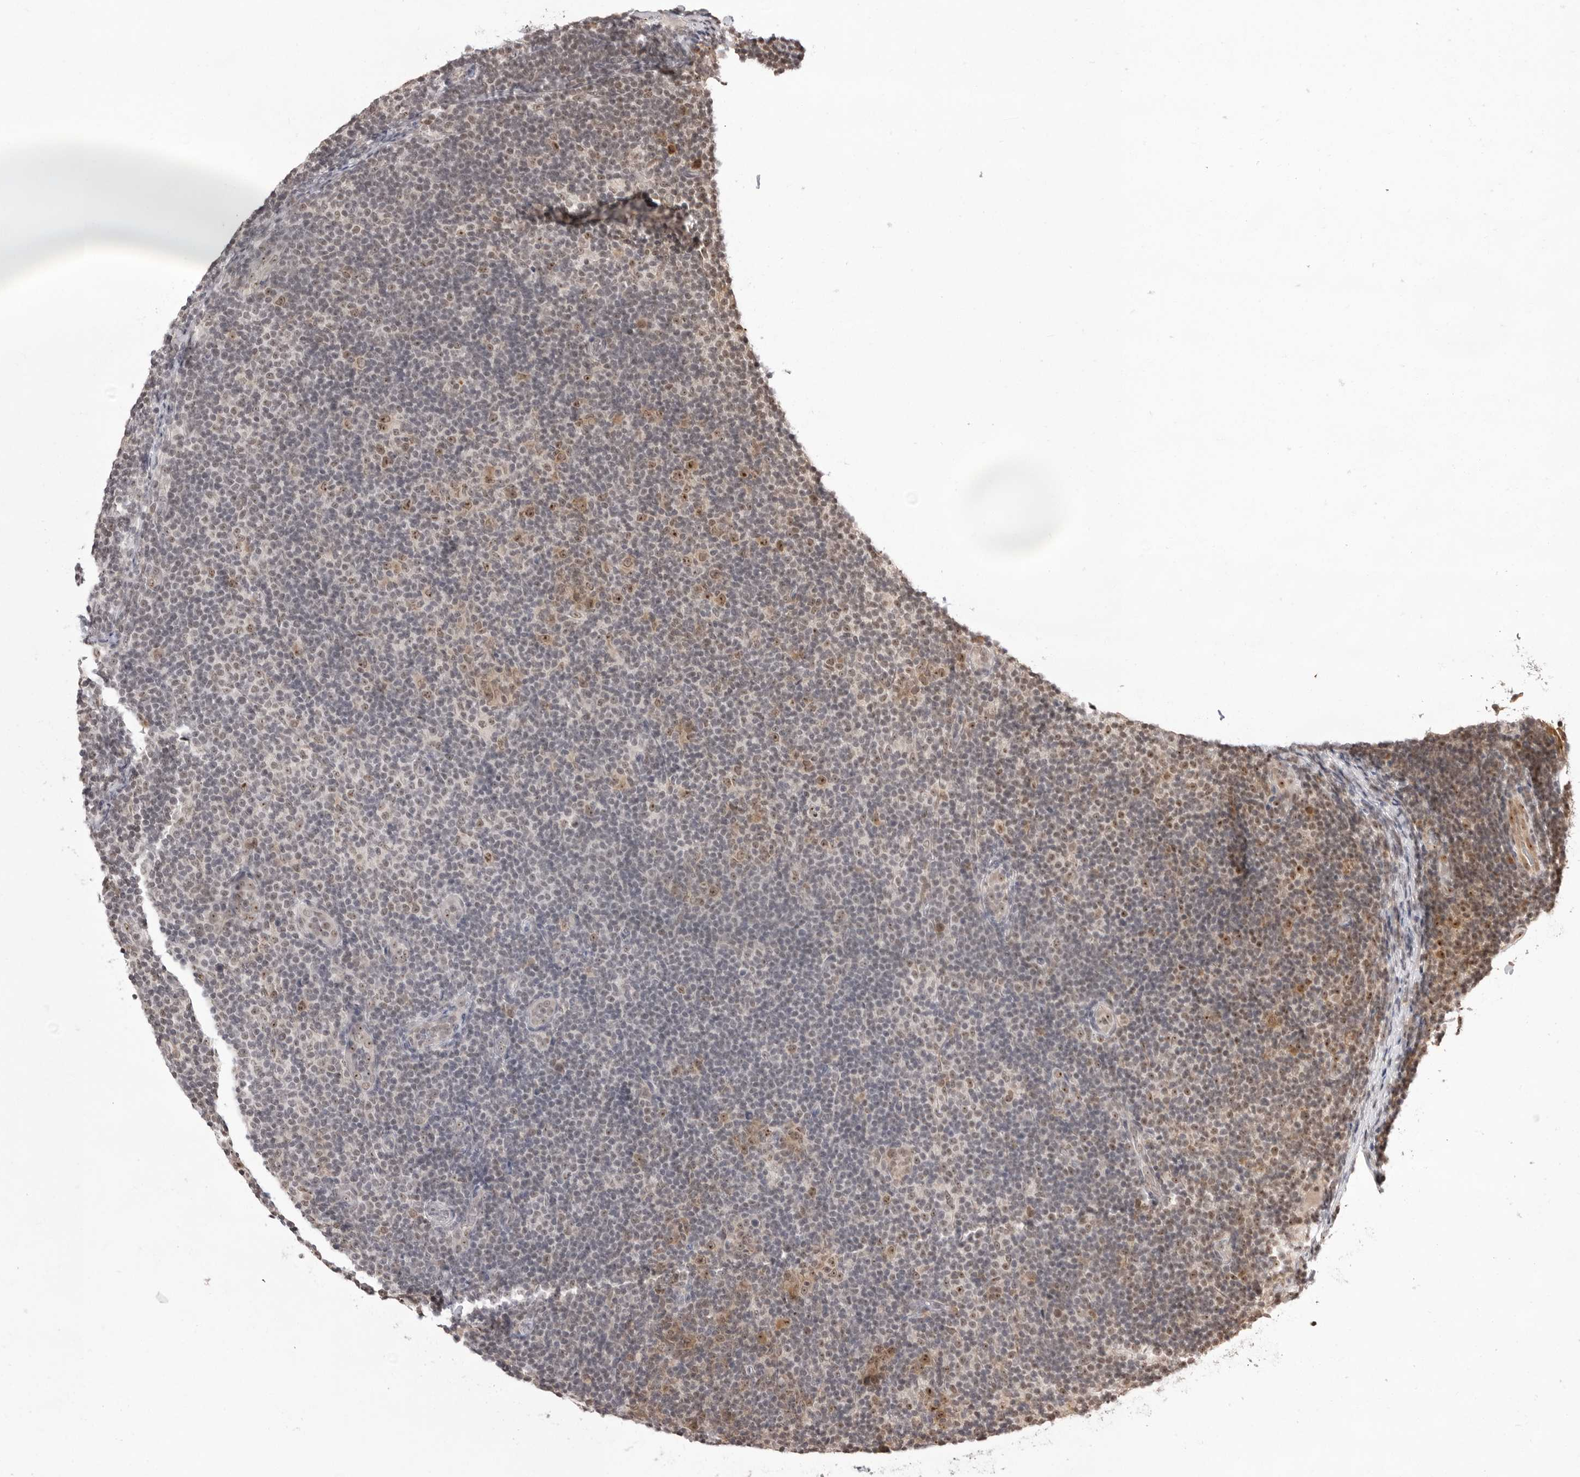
{"staining": {"intensity": "moderate", "quantity": "<25%", "location": "nuclear"}, "tissue": "lymphoma", "cell_type": "Tumor cells", "image_type": "cancer", "snomed": [{"axis": "morphology", "description": "Malignant lymphoma, non-Hodgkin's type, Low grade"}, {"axis": "topography", "description": "Lymph node"}], "caption": "The image reveals immunohistochemical staining of low-grade malignant lymphoma, non-Hodgkin's type. There is moderate nuclear positivity is seen in about <25% of tumor cells. The staining is performed using DAB (3,3'-diaminobenzidine) brown chromogen to label protein expression. The nuclei are counter-stained blue using hematoxylin.", "gene": "EXOSC10", "patient": {"sex": "male", "age": 83}}